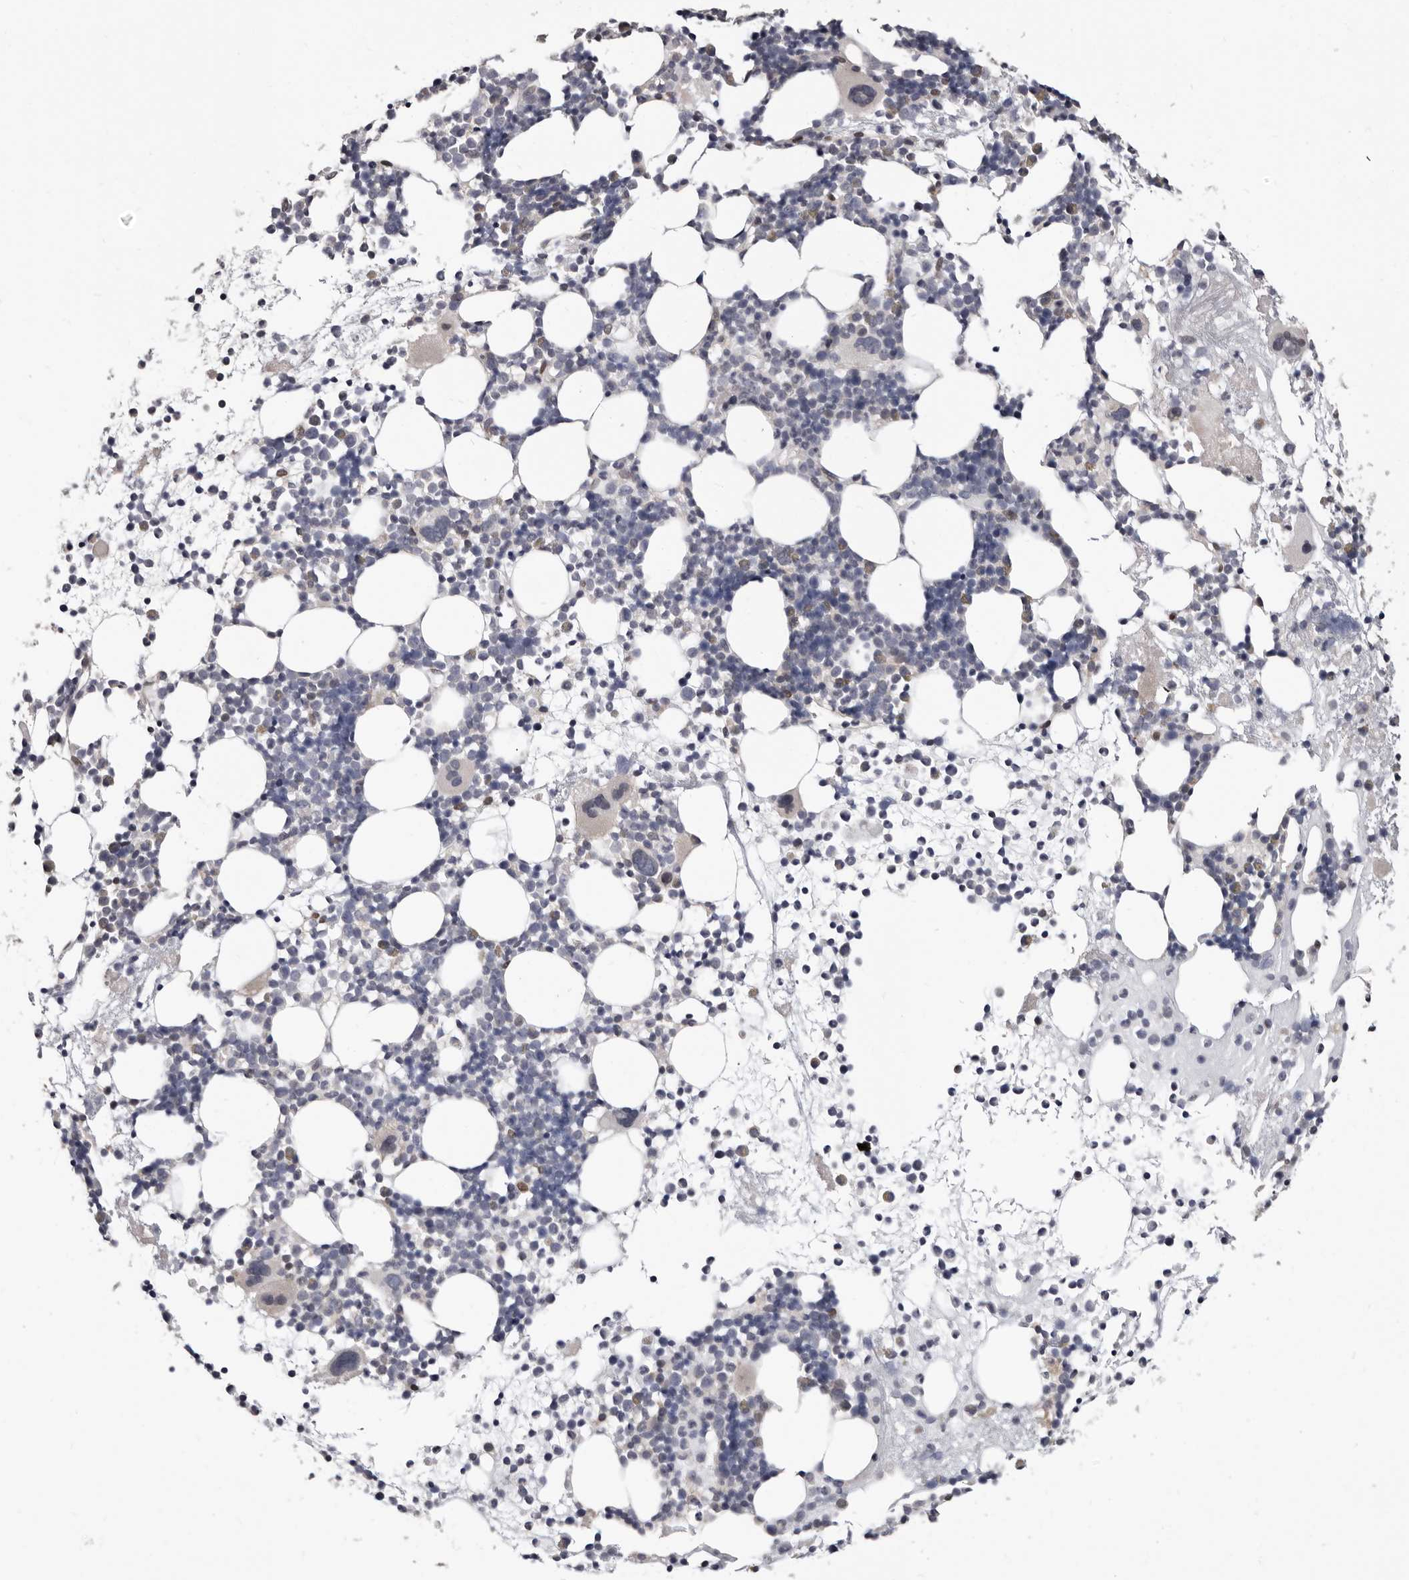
{"staining": {"intensity": "negative", "quantity": "none", "location": "none"}, "tissue": "bone marrow", "cell_type": "Hematopoietic cells", "image_type": "normal", "snomed": [{"axis": "morphology", "description": "Normal tissue, NOS"}, {"axis": "topography", "description": "Bone marrow"}], "caption": "Immunohistochemistry (IHC) of unremarkable bone marrow demonstrates no expression in hematopoietic cells.", "gene": "KHDRBS2", "patient": {"sex": "female", "age": 57}}